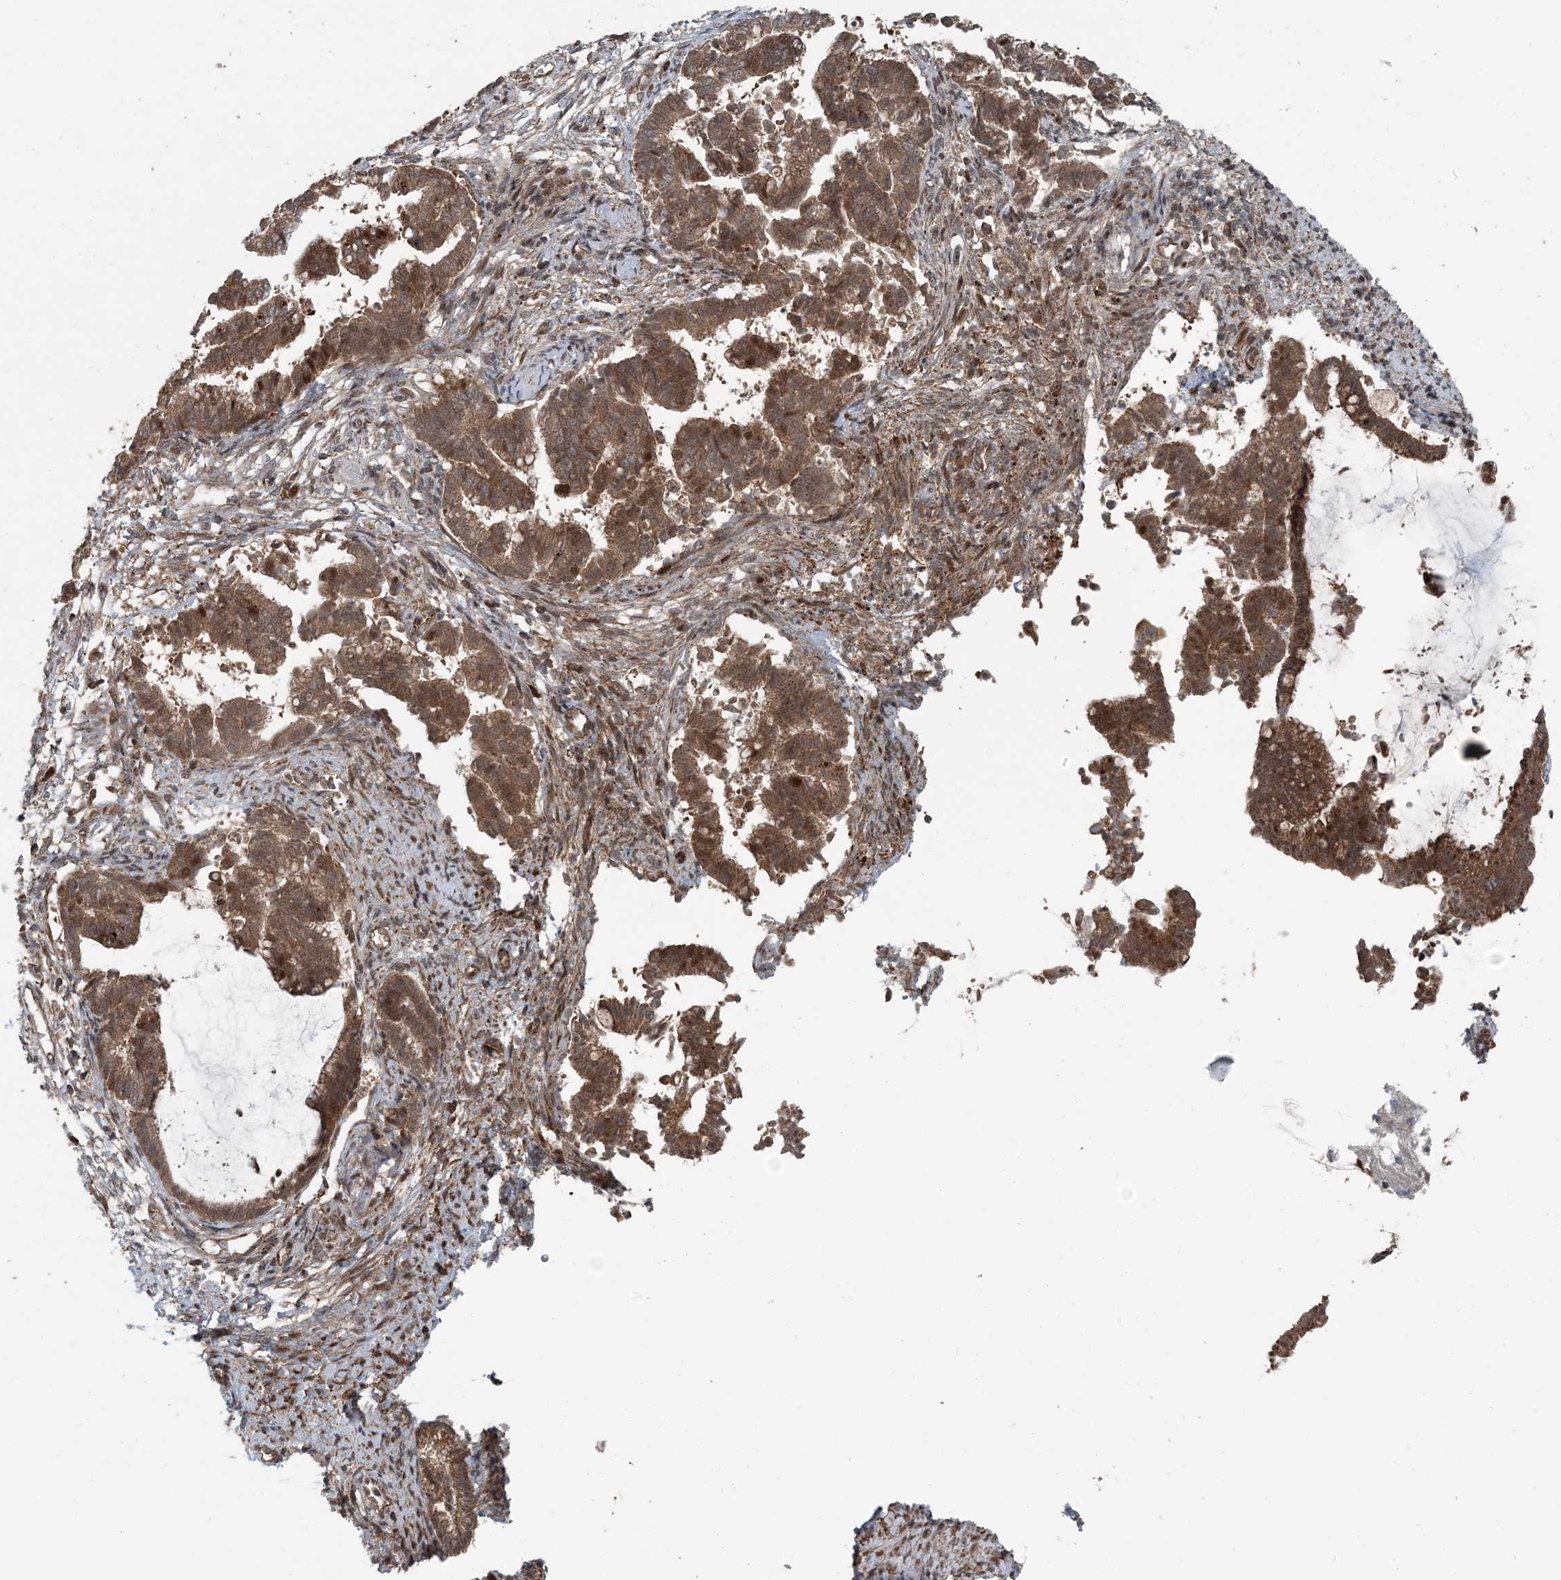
{"staining": {"intensity": "moderate", "quantity": ">75%", "location": "cytoplasmic/membranous"}, "tissue": "cervical cancer", "cell_type": "Tumor cells", "image_type": "cancer", "snomed": [{"axis": "morphology", "description": "Adenocarcinoma, NOS"}, {"axis": "topography", "description": "Cervix"}], "caption": "Brown immunohistochemical staining in adenocarcinoma (cervical) shows moderate cytoplasmic/membranous staining in approximately >75% of tumor cells.", "gene": "EDEM2", "patient": {"sex": "female", "age": 44}}